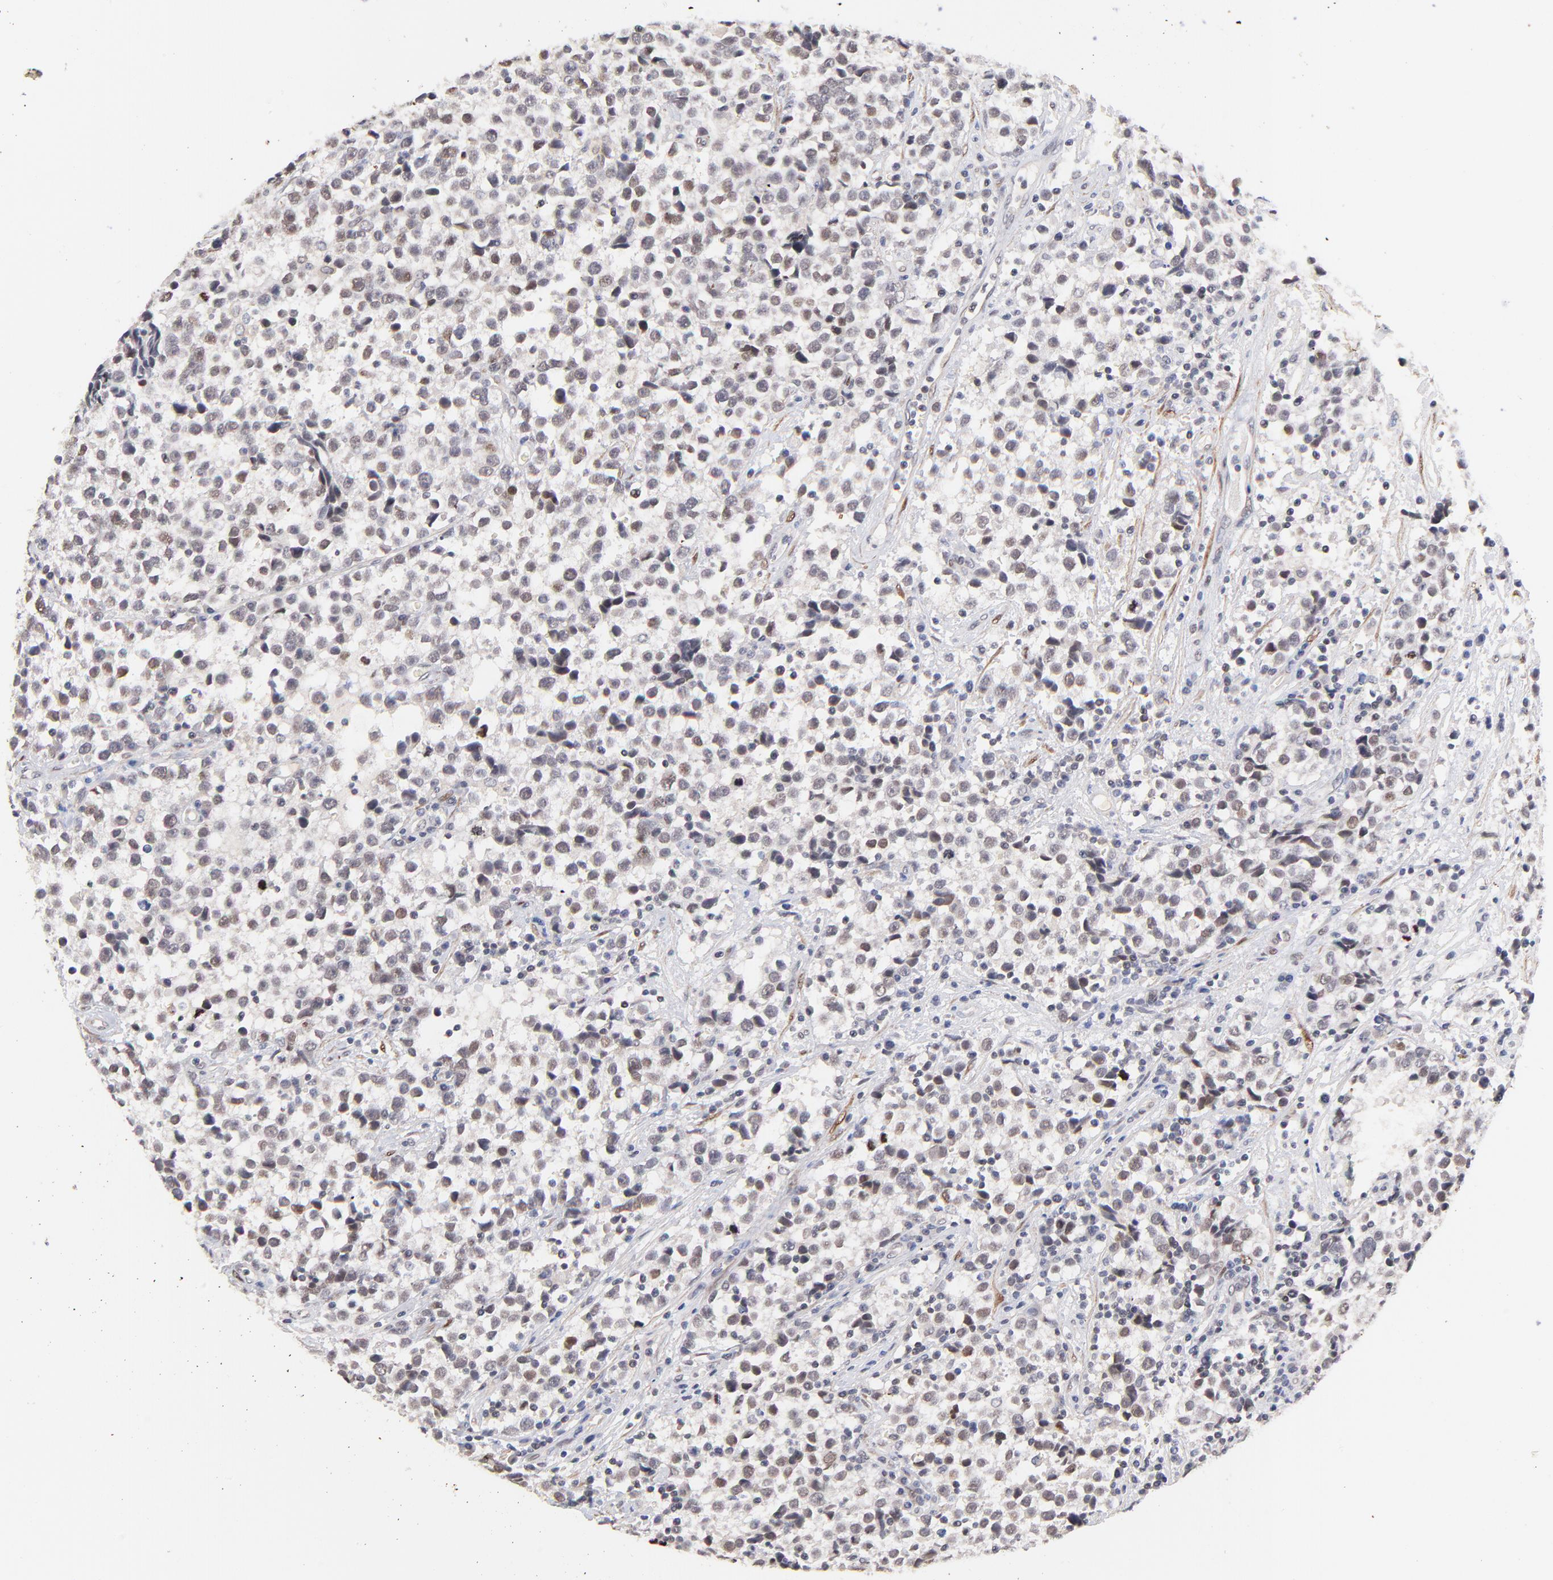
{"staining": {"intensity": "weak", "quantity": "25%-75%", "location": "nuclear"}, "tissue": "testis cancer", "cell_type": "Tumor cells", "image_type": "cancer", "snomed": [{"axis": "morphology", "description": "Seminoma, NOS"}, {"axis": "topography", "description": "Testis"}], "caption": "This micrograph reveals testis cancer stained with IHC to label a protein in brown. The nuclear of tumor cells show weak positivity for the protein. Nuclei are counter-stained blue.", "gene": "ZFP92", "patient": {"sex": "male", "age": 38}}